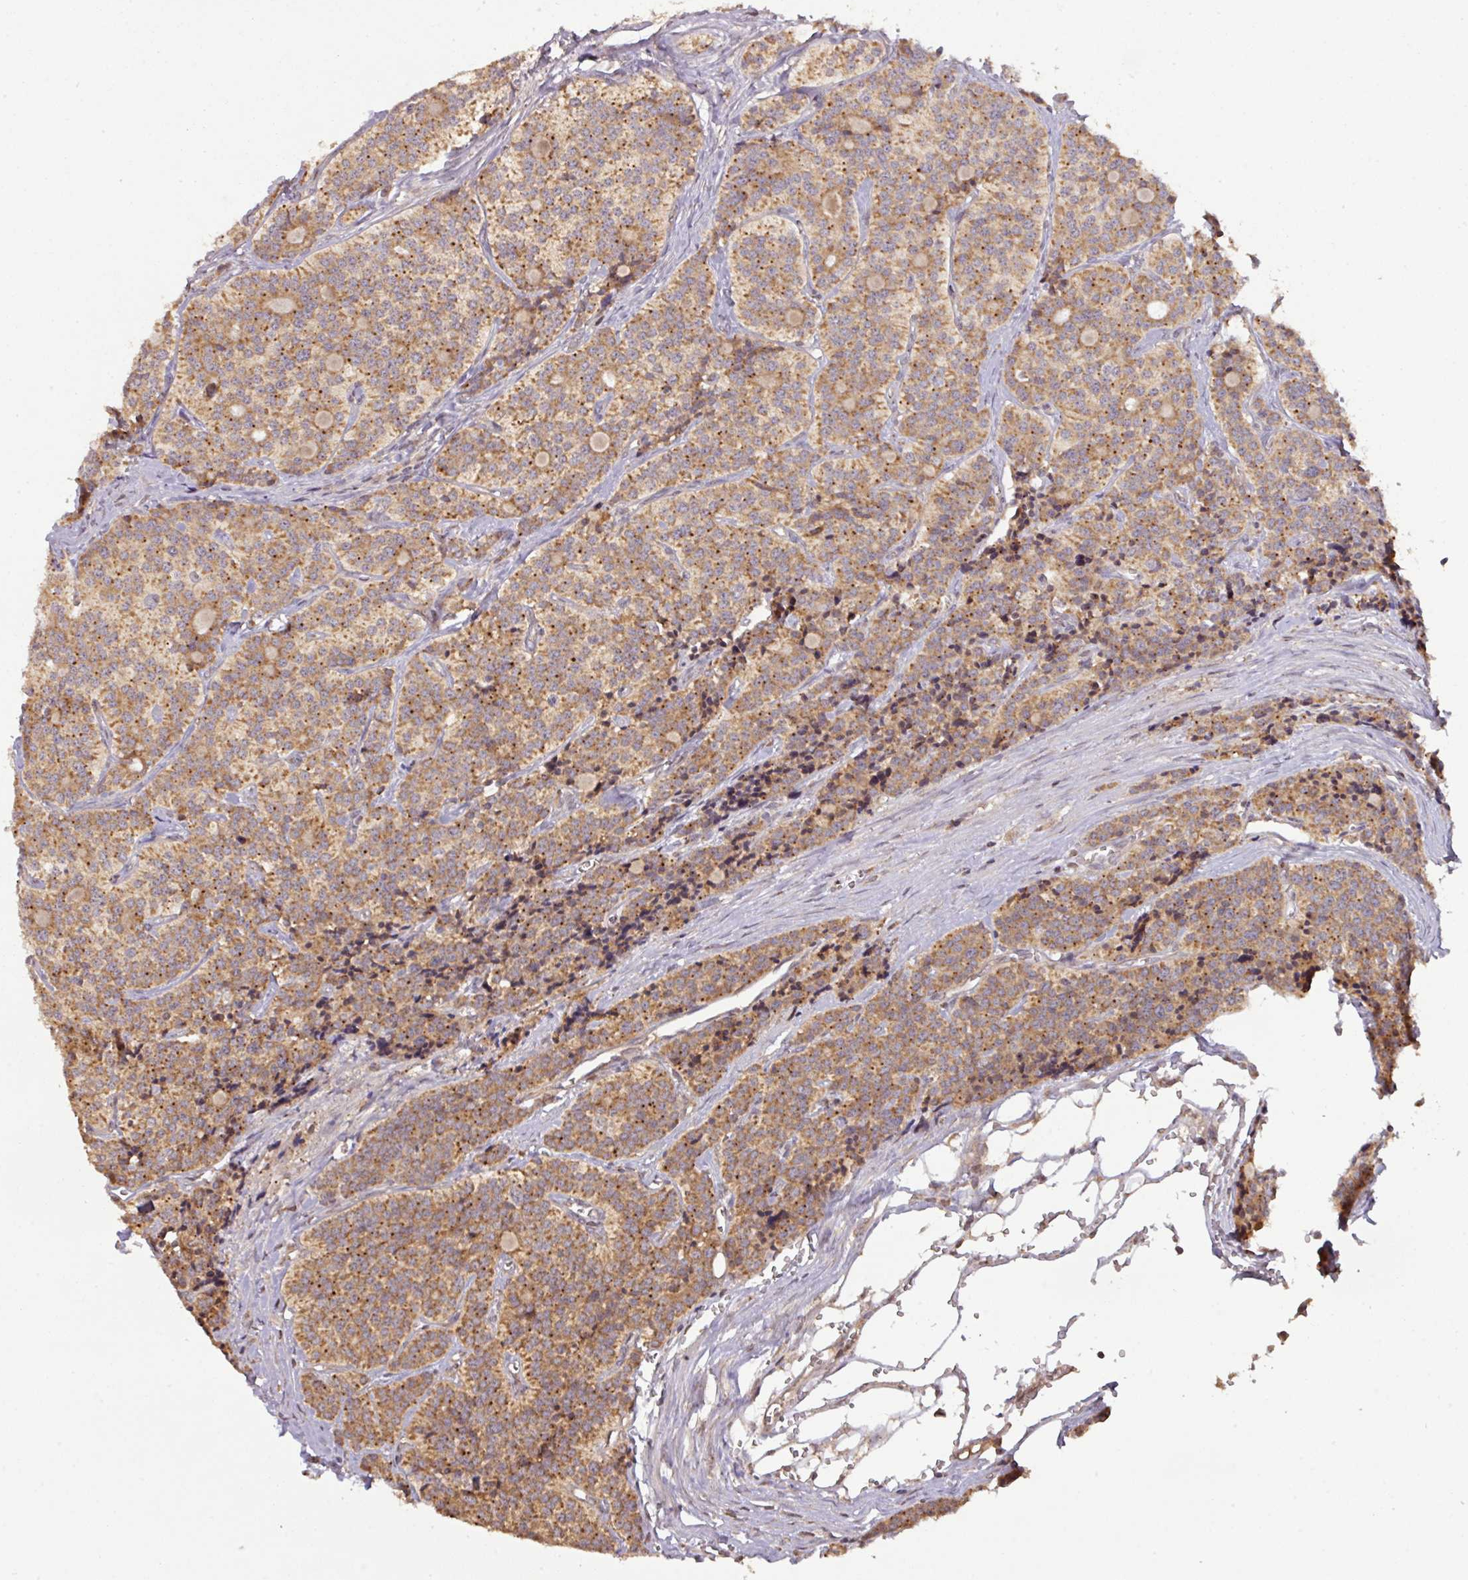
{"staining": {"intensity": "moderate", "quantity": ">75%", "location": "cytoplasmic/membranous"}, "tissue": "carcinoid", "cell_type": "Tumor cells", "image_type": "cancer", "snomed": [{"axis": "morphology", "description": "Carcinoid, malignant, NOS"}, {"axis": "topography", "description": "Small intestine"}], "caption": "Carcinoid stained with DAB immunohistochemistry displays medium levels of moderate cytoplasmic/membranous expression in about >75% of tumor cells. (DAB = brown stain, brightfield microscopy at high magnification).", "gene": "MRRF", "patient": {"sex": "male", "age": 63}}